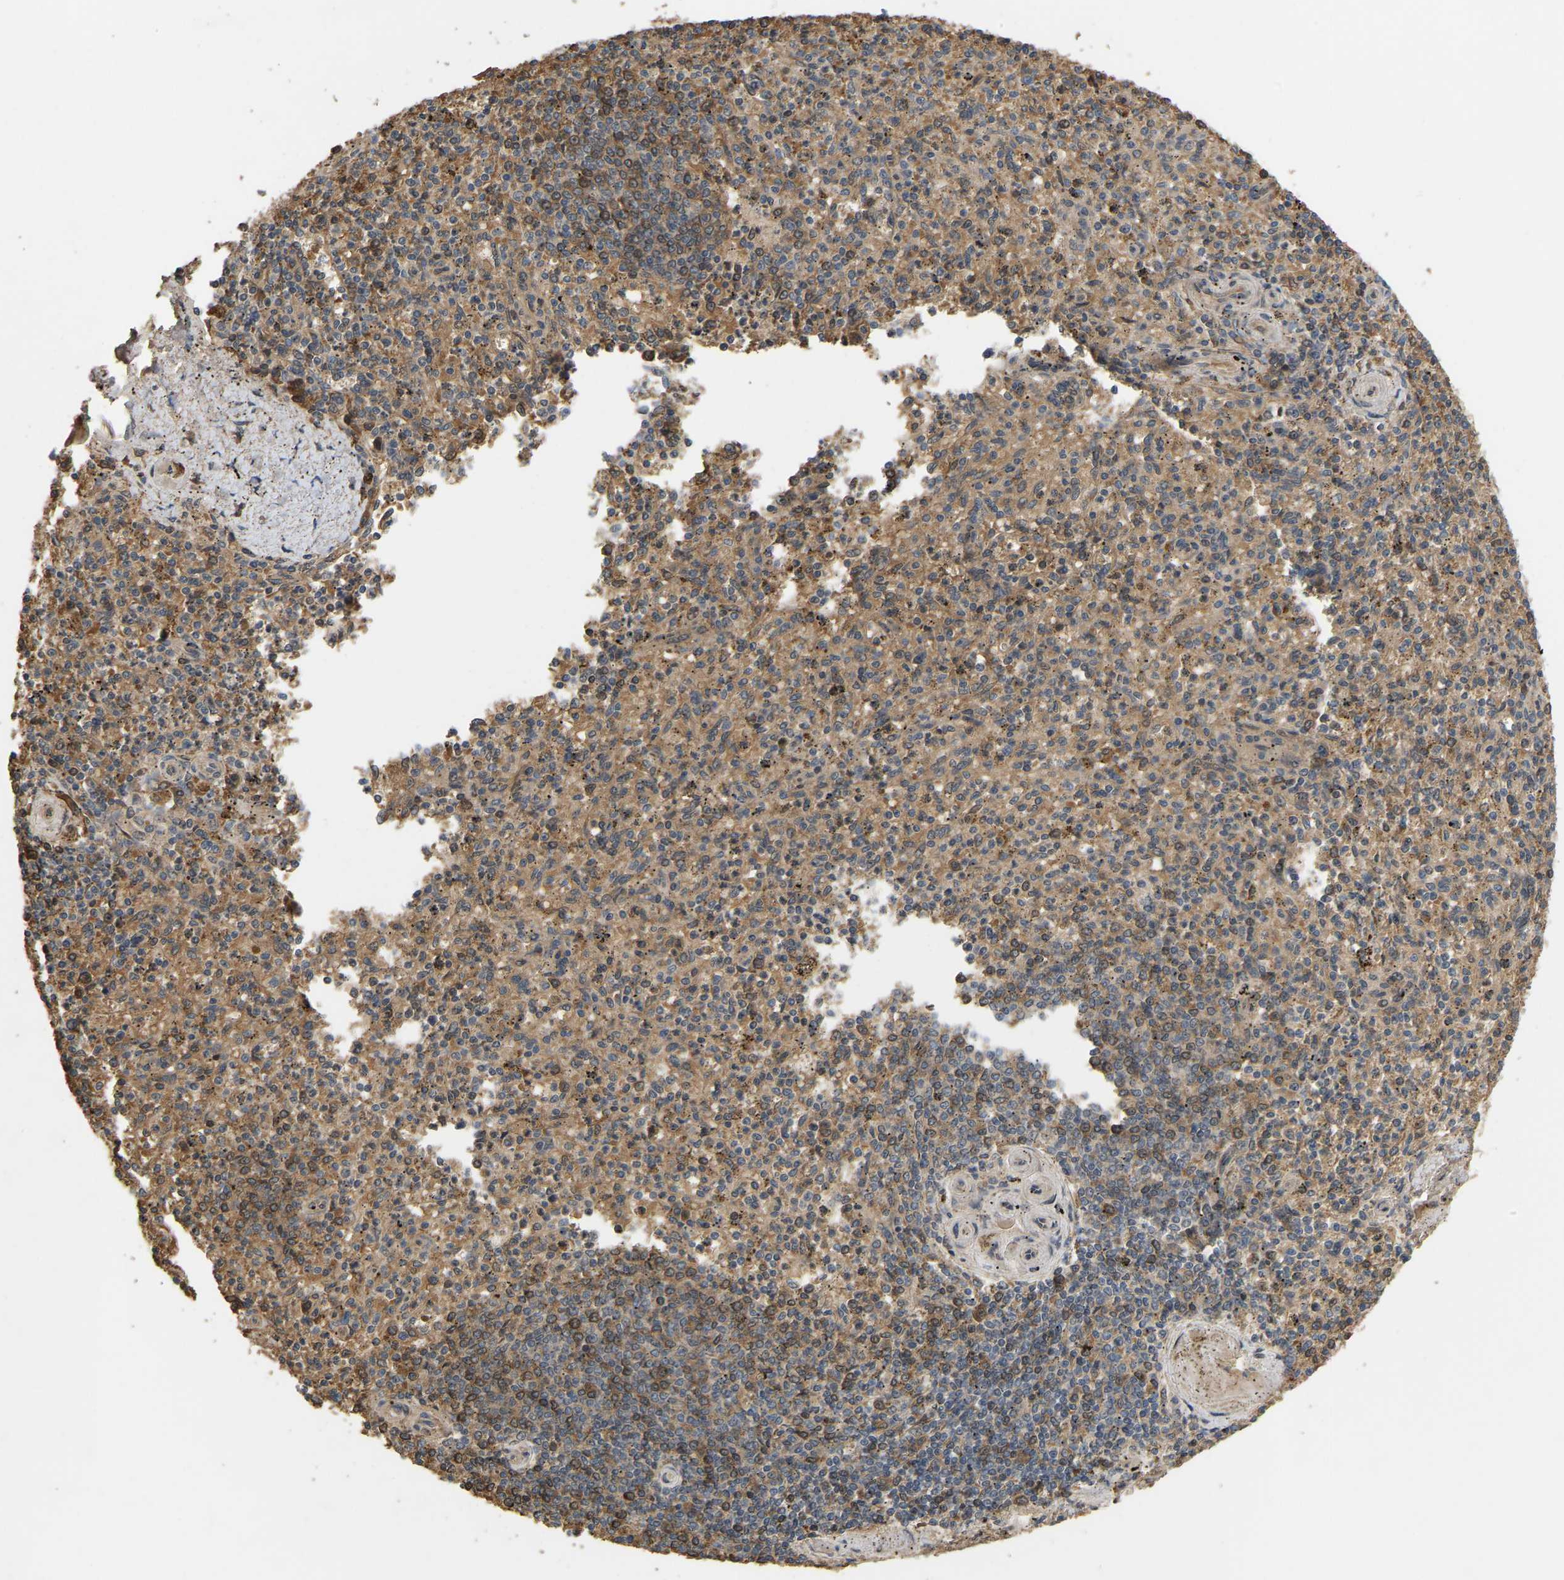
{"staining": {"intensity": "weak", "quantity": ">75%", "location": "cytoplasmic/membranous"}, "tissue": "spleen", "cell_type": "Cells in red pulp", "image_type": "normal", "snomed": [{"axis": "morphology", "description": "Normal tissue, NOS"}, {"axis": "topography", "description": "Spleen"}], "caption": "This image reveals benign spleen stained with IHC to label a protein in brown. The cytoplasmic/membranous of cells in red pulp show weak positivity for the protein. Nuclei are counter-stained blue.", "gene": "LIMK2", "patient": {"sex": "male", "age": 72}}